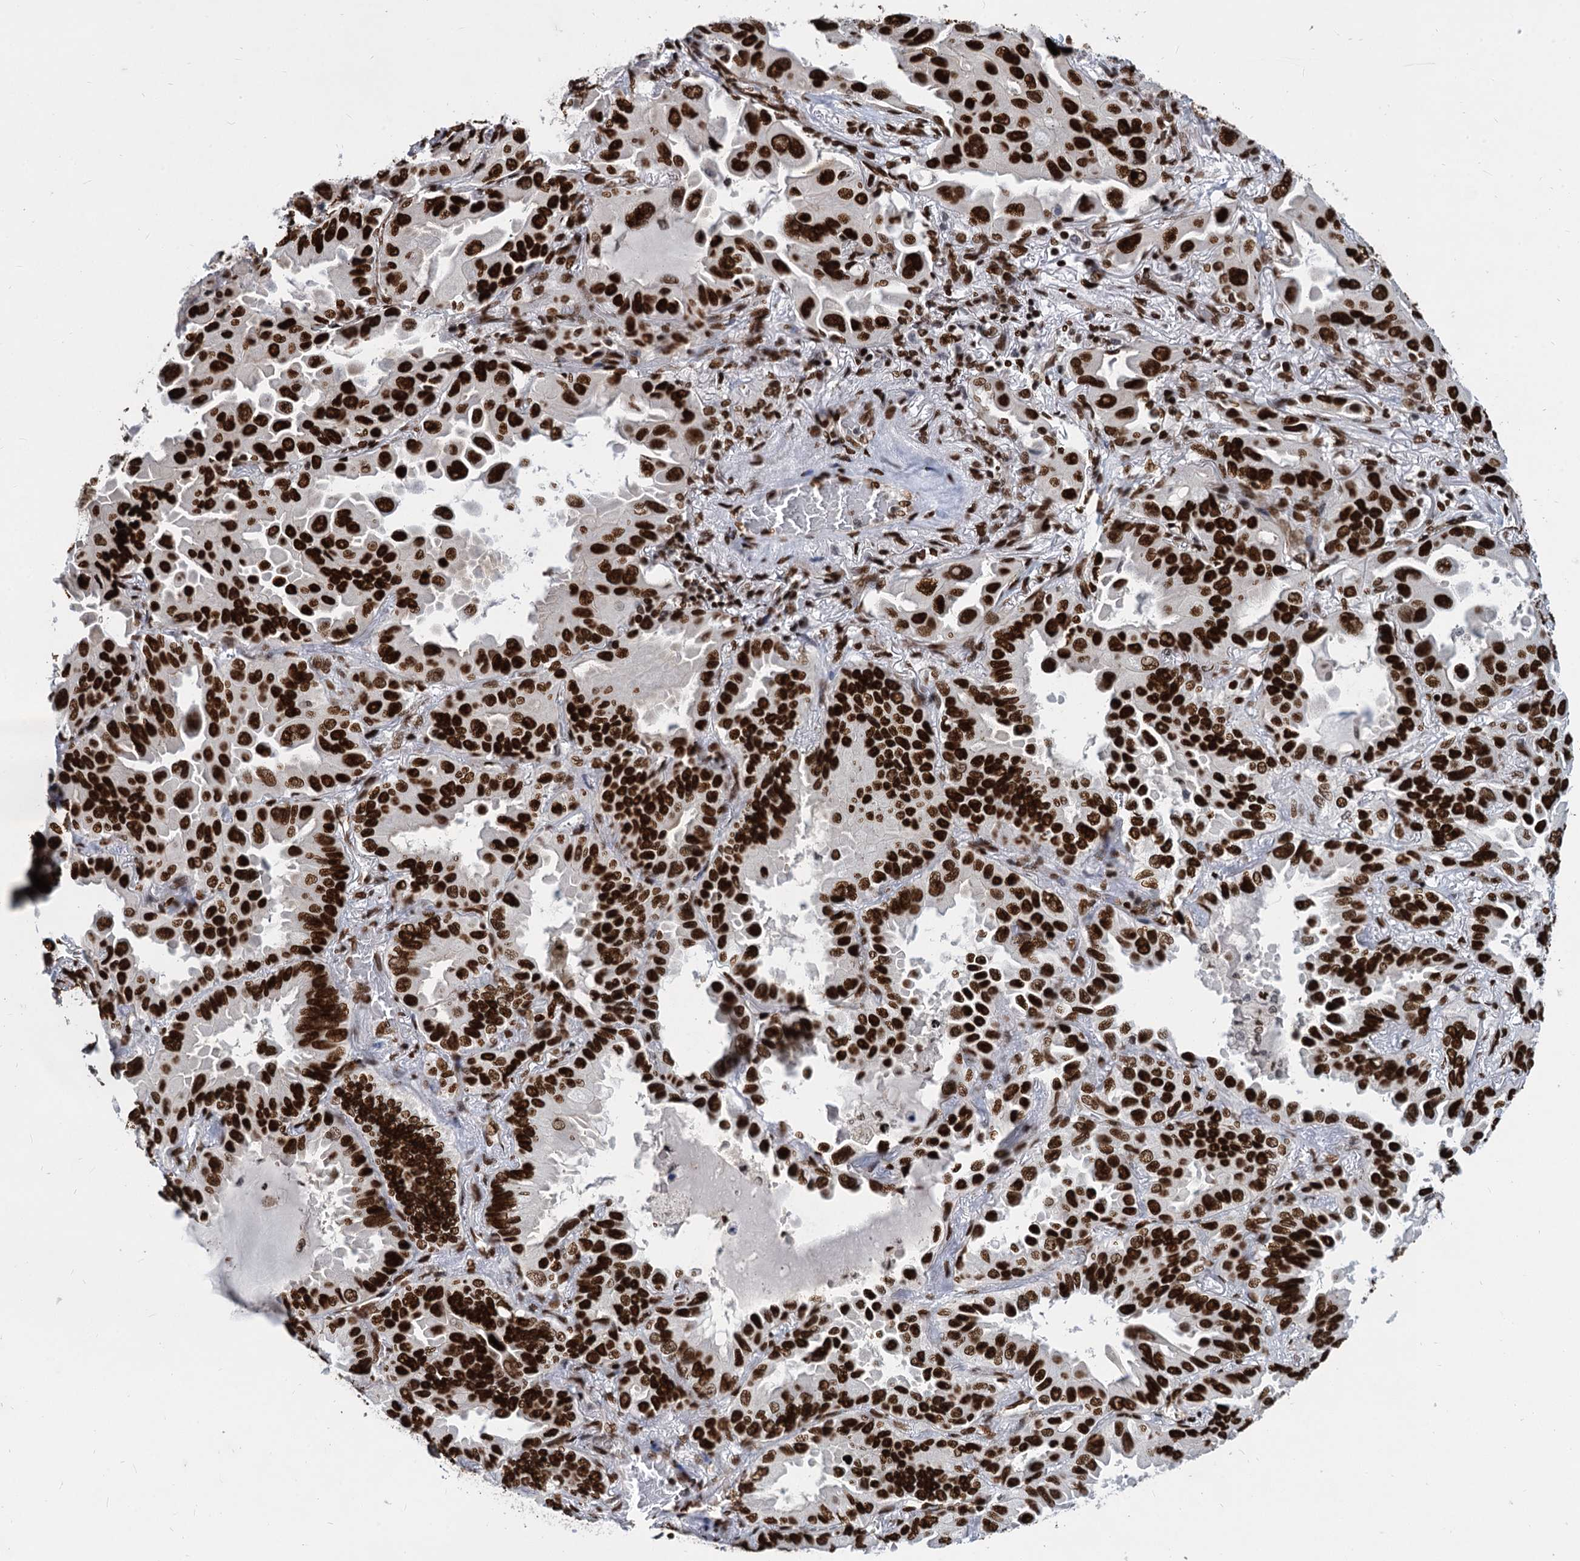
{"staining": {"intensity": "strong", "quantity": ">75%", "location": "nuclear"}, "tissue": "lung cancer", "cell_type": "Tumor cells", "image_type": "cancer", "snomed": [{"axis": "morphology", "description": "Adenocarcinoma, NOS"}, {"axis": "topography", "description": "Lung"}], "caption": "Immunohistochemical staining of lung cancer (adenocarcinoma) exhibits strong nuclear protein expression in about >75% of tumor cells. The staining is performed using DAB brown chromogen to label protein expression. The nuclei are counter-stained blue using hematoxylin.", "gene": "MECP2", "patient": {"sex": "male", "age": 64}}